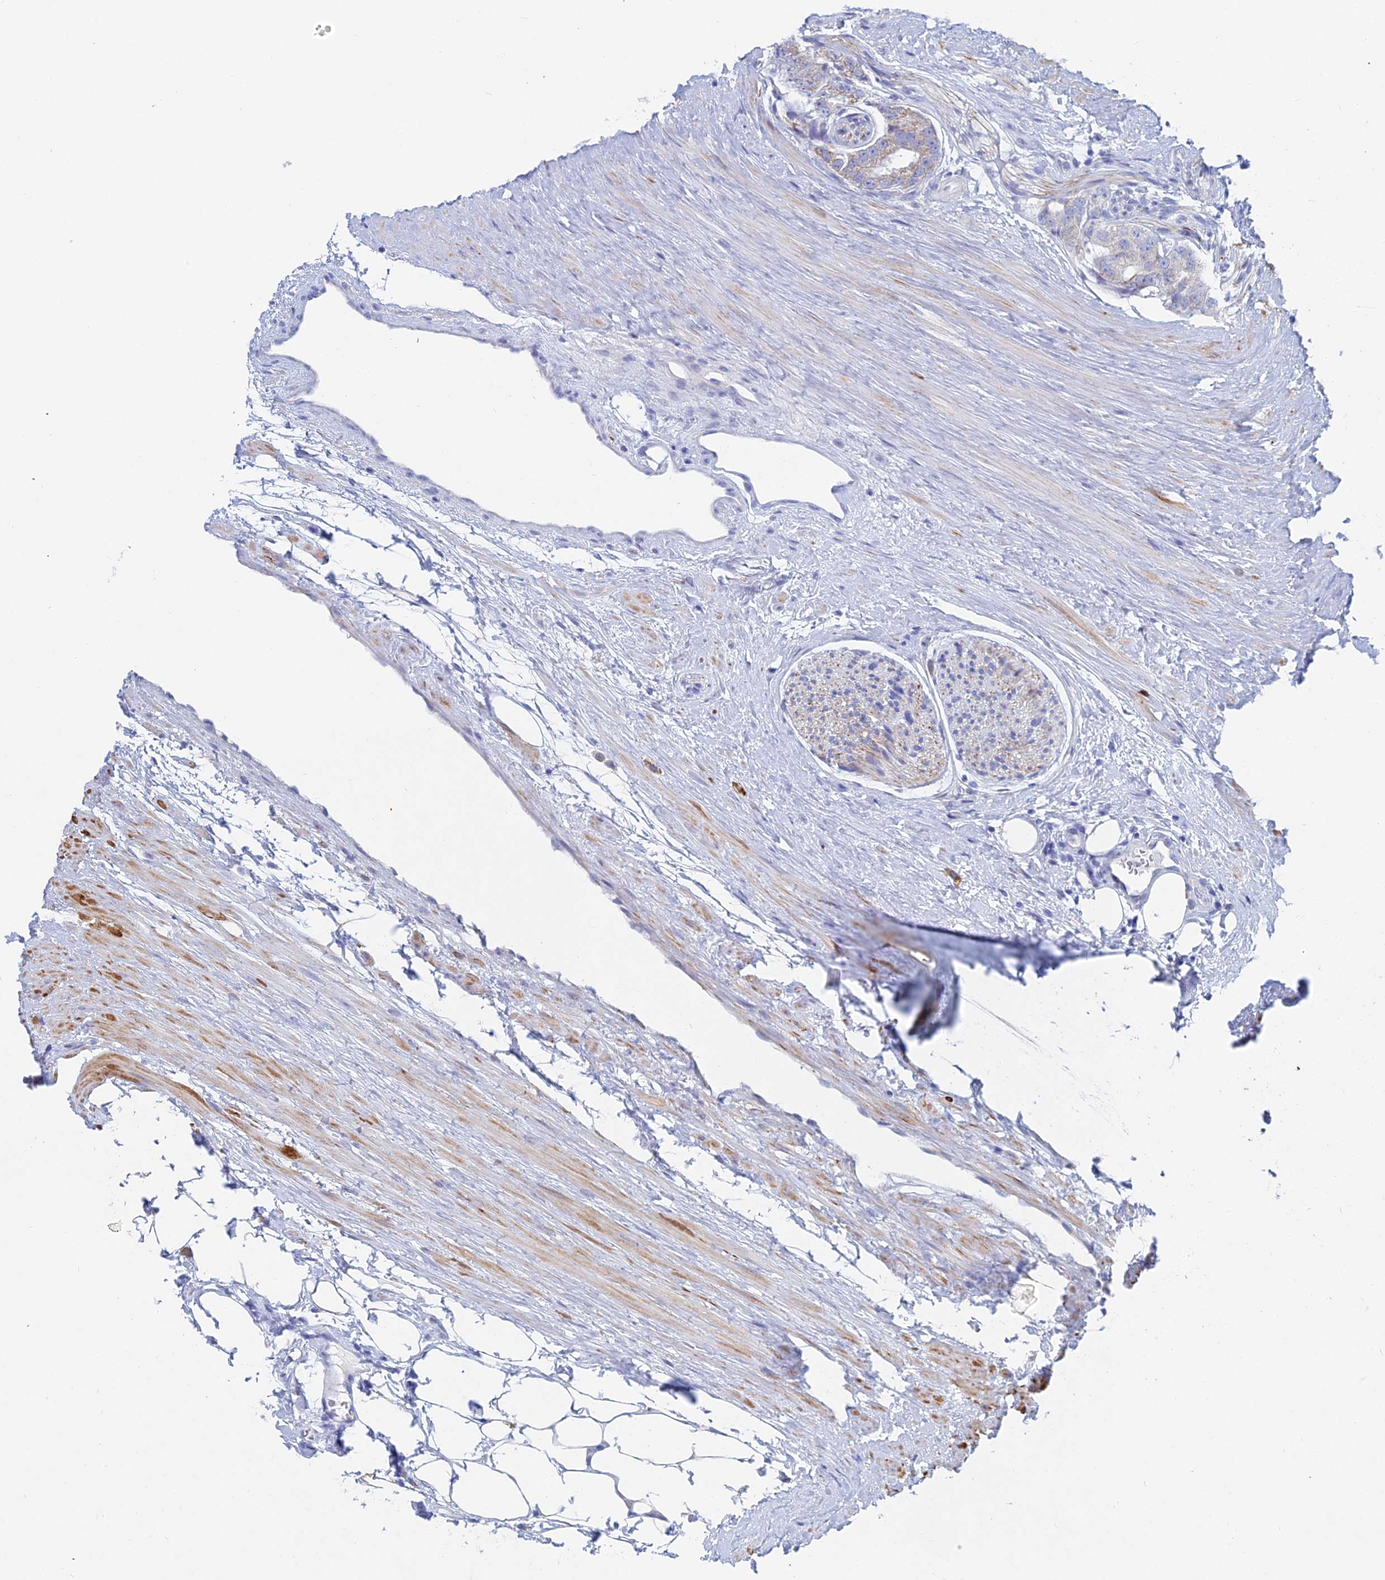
{"staining": {"intensity": "weak", "quantity": "<25%", "location": "cytoplasmic/membranous"}, "tissue": "prostate cancer", "cell_type": "Tumor cells", "image_type": "cancer", "snomed": [{"axis": "morphology", "description": "Adenocarcinoma, High grade"}, {"axis": "topography", "description": "Prostate"}], "caption": "DAB immunohistochemical staining of prostate cancer reveals no significant positivity in tumor cells. (DAB IHC with hematoxylin counter stain).", "gene": "ACSM1", "patient": {"sex": "male", "age": 49}}